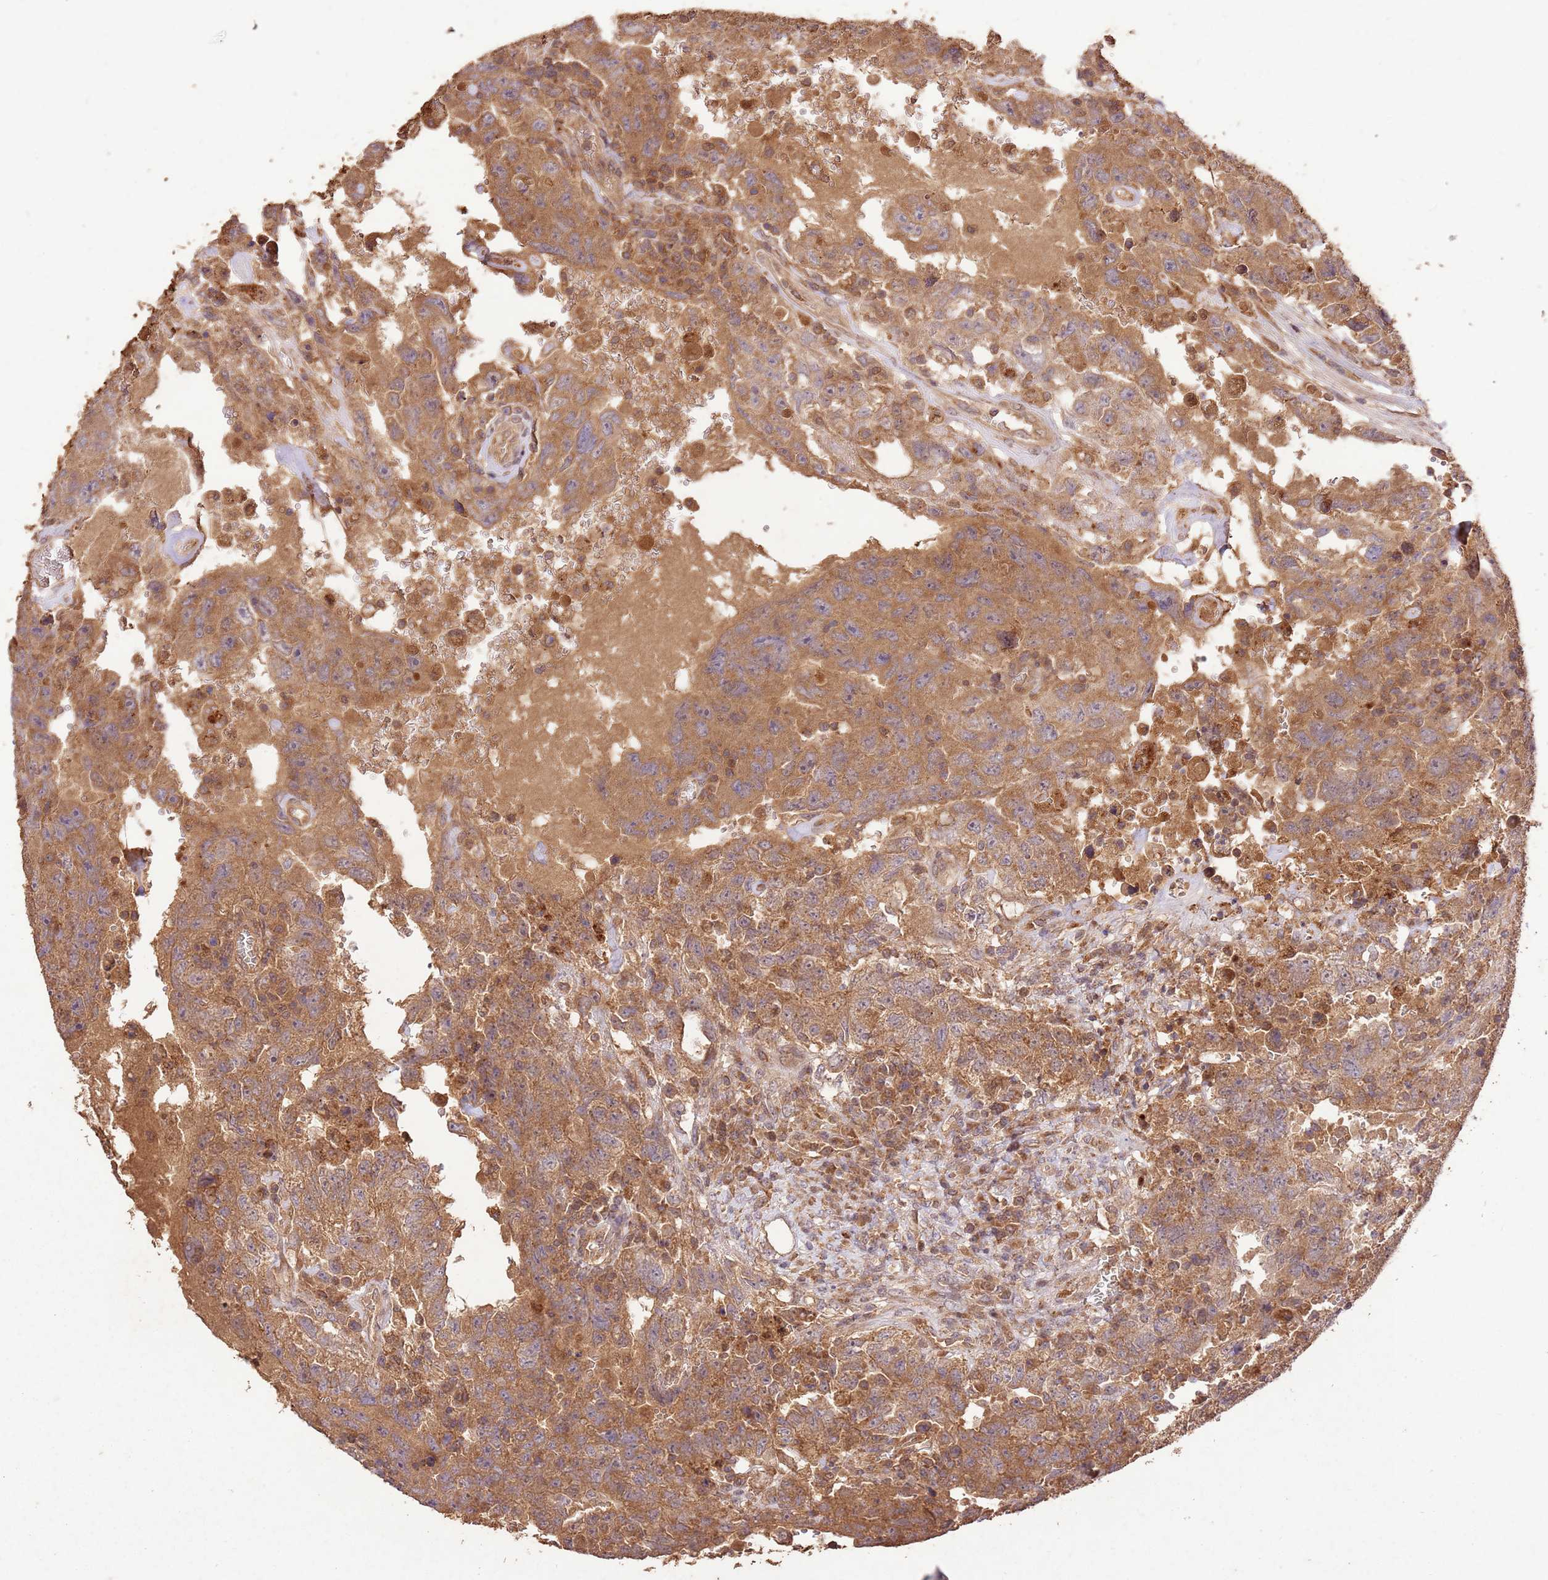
{"staining": {"intensity": "moderate", "quantity": ">75%", "location": "cytoplasmic/membranous"}, "tissue": "testis cancer", "cell_type": "Tumor cells", "image_type": "cancer", "snomed": [{"axis": "morphology", "description": "Carcinoma, Embryonal, NOS"}, {"axis": "topography", "description": "Testis"}], "caption": "This micrograph displays immunohistochemistry (IHC) staining of human testis embryonal carcinoma, with medium moderate cytoplasmic/membranous positivity in about >75% of tumor cells.", "gene": "LRRC28", "patient": {"sex": "male", "age": 26}}